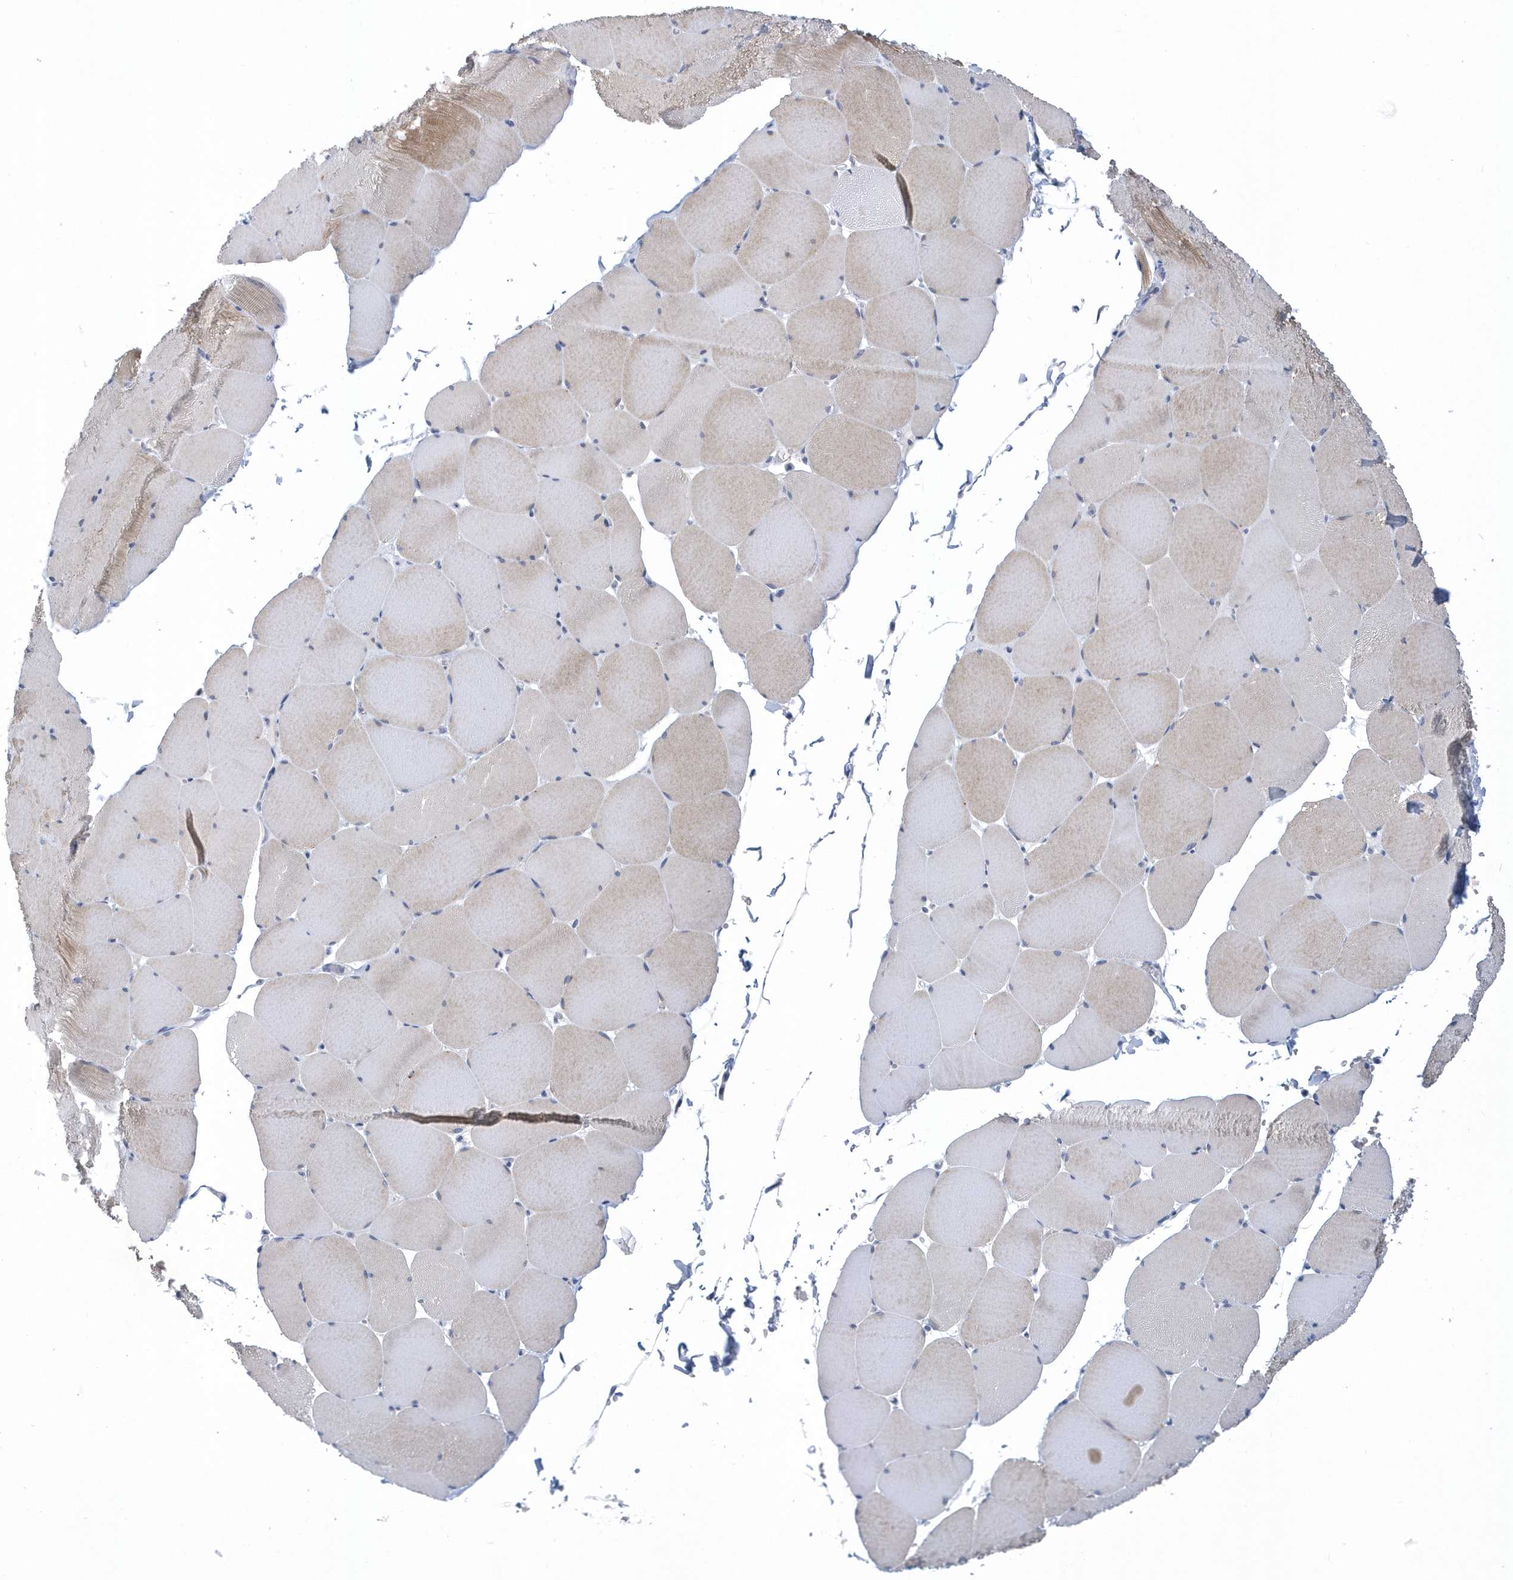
{"staining": {"intensity": "moderate", "quantity": "25%-75%", "location": "cytoplasmic/membranous"}, "tissue": "skeletal muscle", "cell_type": "Myocytes", "image_type": "normal", "snomed": [{"axis": "morphology", "description": "Normal tissue, NOS"}, {"axis": "topography", "description": "Skeletal muscle"}, {"axis": "topography", "description": "Head-Neck"}], "caption": "High-magnification brightfield microscopy of unremarkable skeletal muscle stained with DAB (3,3'-diaminobenzidine) (brown) and counterstained with hematoxylin (blue). myocytes exhibit moderate cytoplasmic/membranous staining is identified in about25%-75% of cells.", "gene": "SRGAP3", "patient": {"sex": "male", "age": 66}}